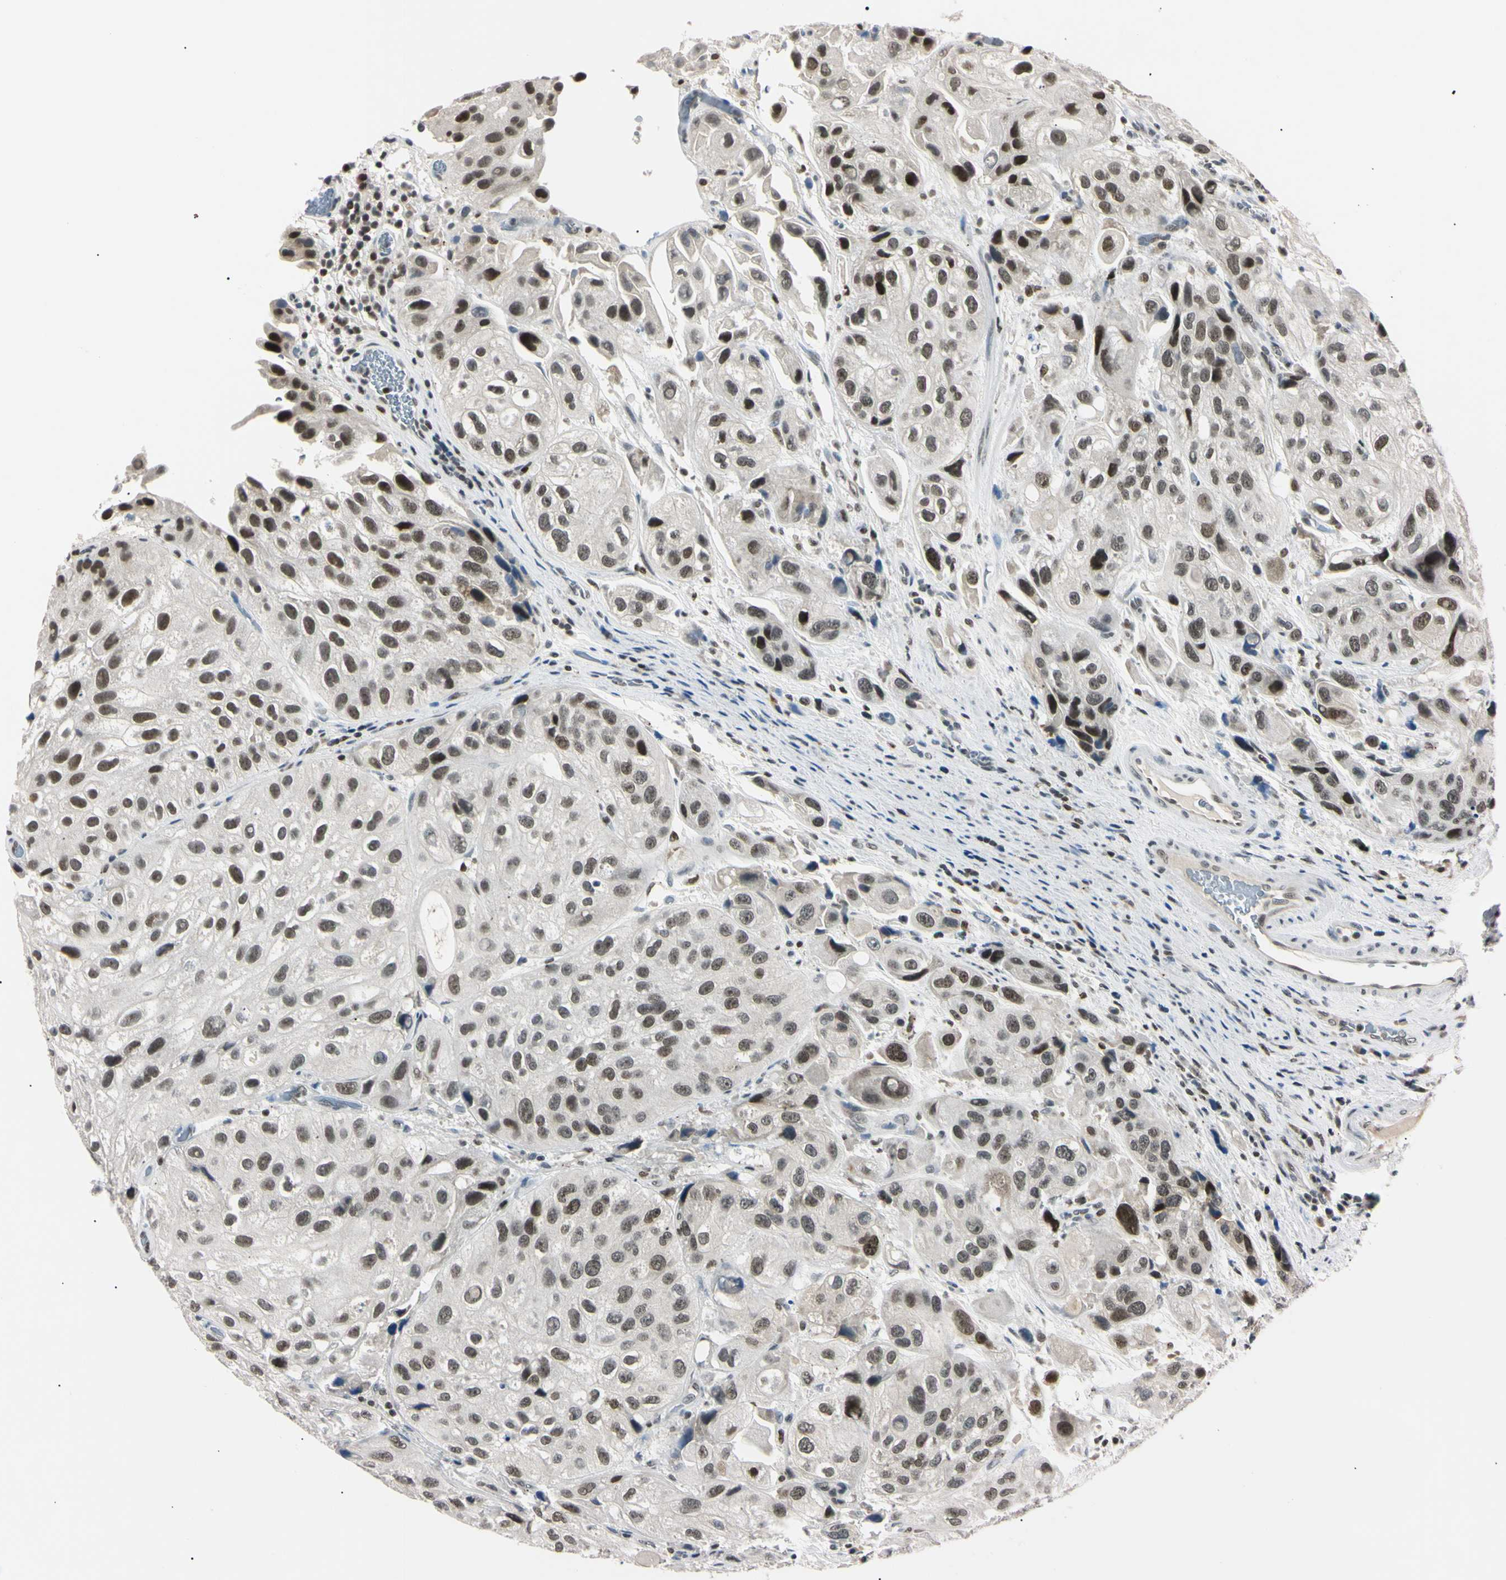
{"staining": {"intensity": "strong", "quantity": "25%-75%", "location": "nuclear"}, "tissue": "urothelial cancer", "cell_type": "Tumor cells", "image_type": "cancer", "snomed": [{"axis": "morphology", "description": "Urothelial carcinoma, High grade"}, {"axis": "topography", "description": "Urinary bladder"}], "caption": "This is an image of immunohistochemistry (IHC) staining of urothelial carcinoma (high-grade), which shows strong positivity in the nuclear of tumor cells.", "gene": "C1orf174", "patient": {"sex": "female", "age": 64}}